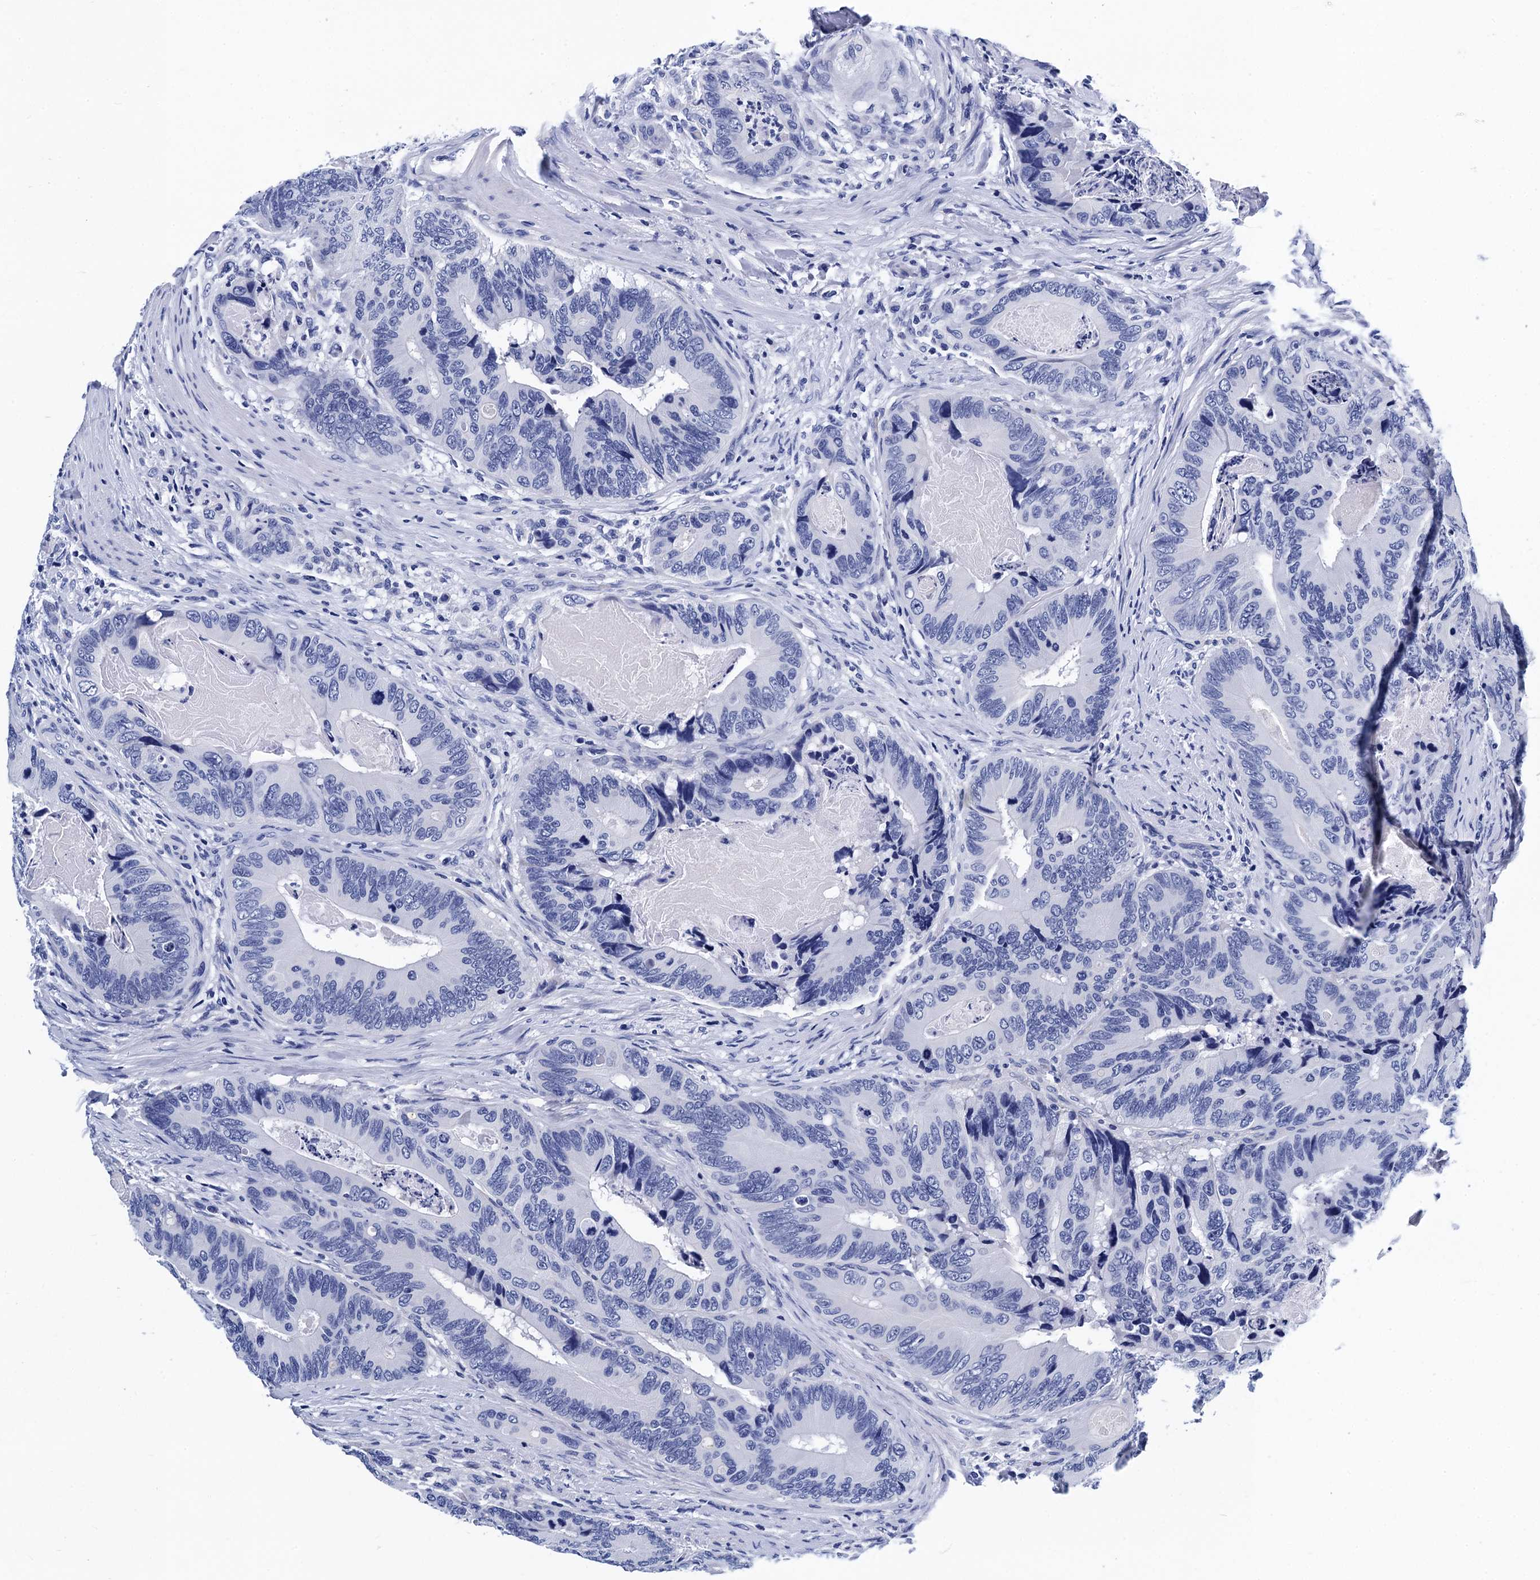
{"staining": {"intensity": "negative", "quantity": "none", "location": "none"}, "tissue": "colorectal cancer", "cell_type": "Tumor cells", "image_type": "cancer", "snomed": [{"axis": "morphology", "description": "Adenocarcinoma, NOS"}, {"axis": "topography", "description": "Colon"}], "caption": "A high-resolution image shows IHC staining of colorectal cancer (adenocarcinoma), which exhibits no significant positivity in tumor cells.", "gene": "MYBPC3", "patient": {"sex": "male", "age": 84}}